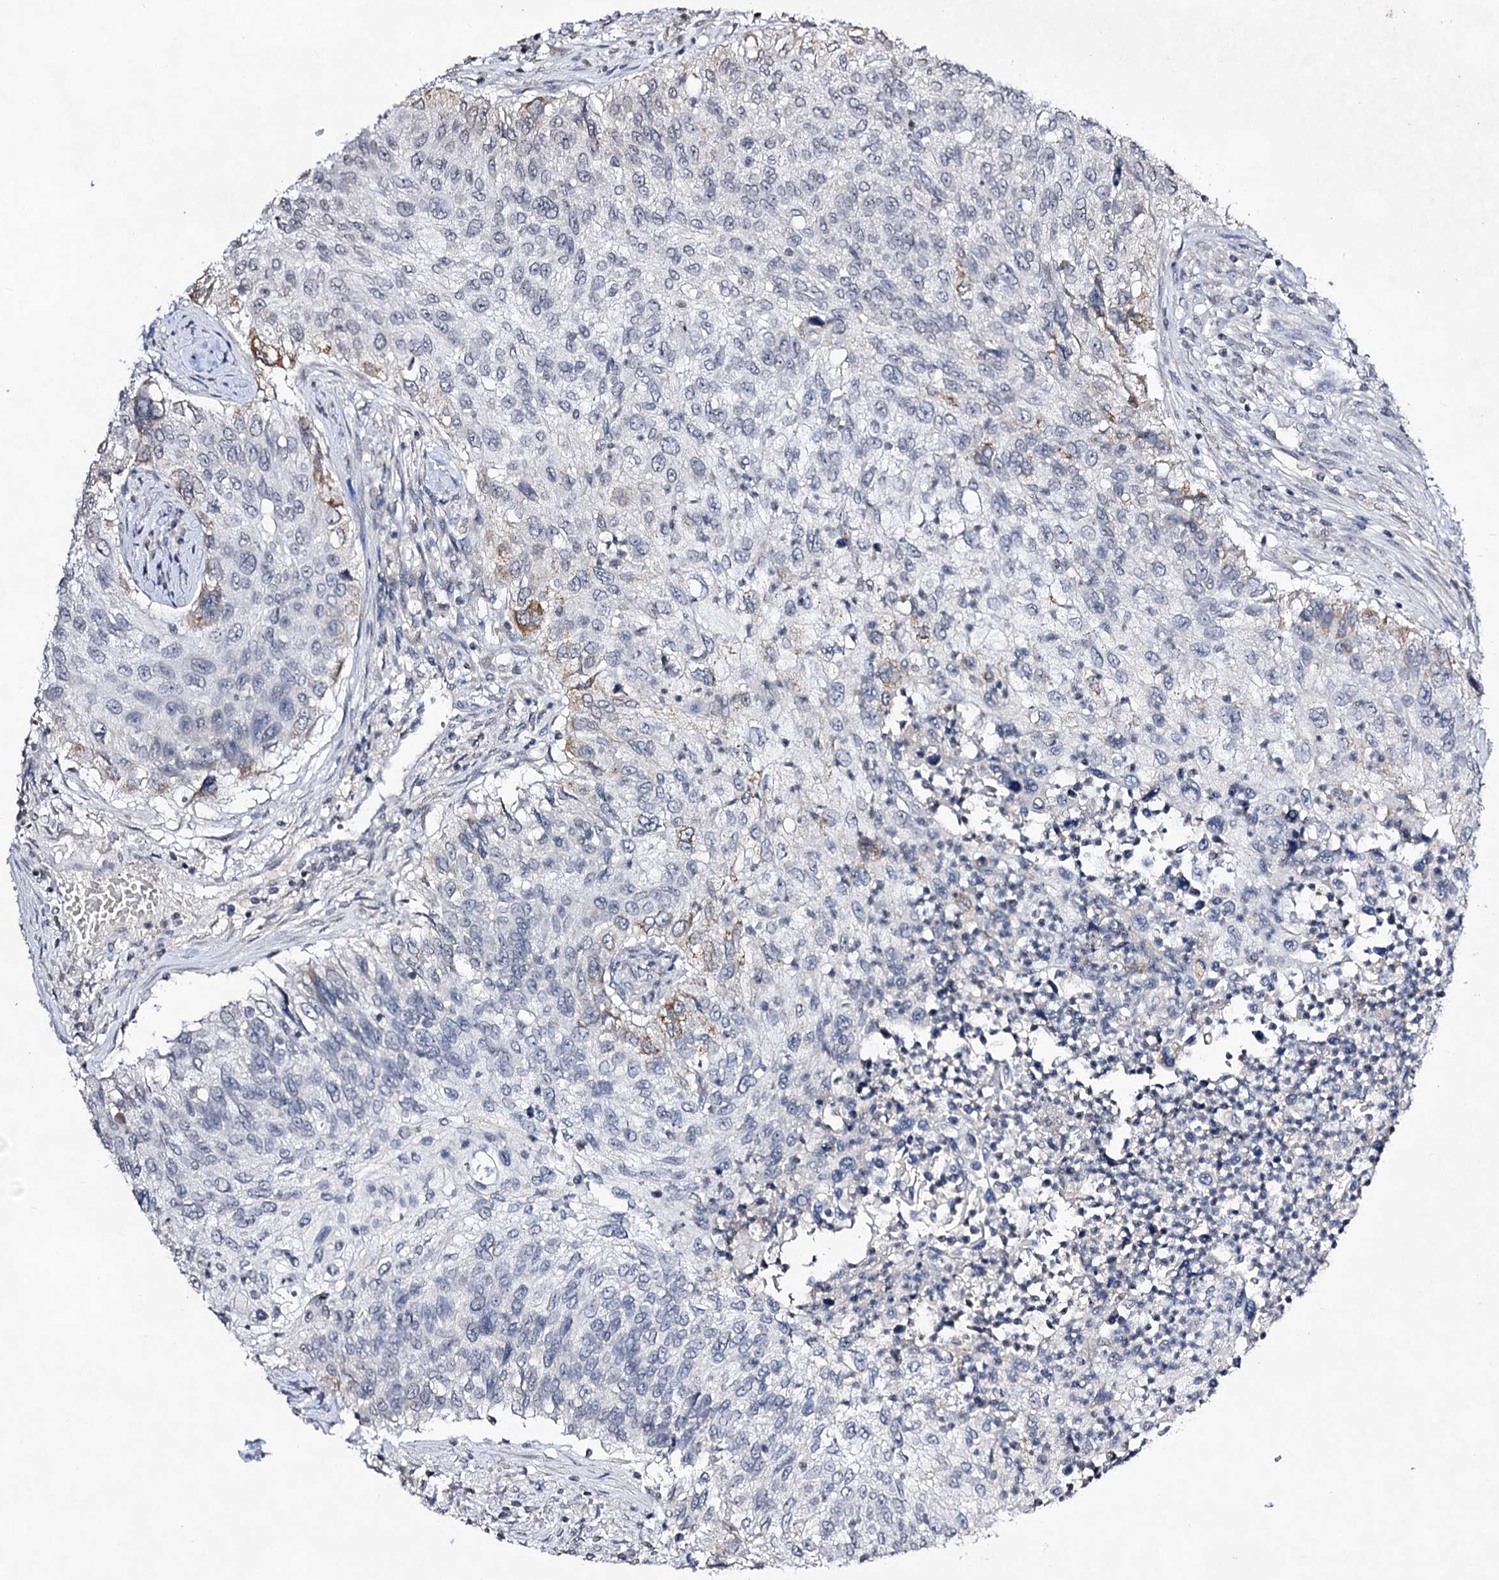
{"staining": {"intensity": "negative", "quantity": "none", "location": "none"}, "tissue": "urothelial cancer", "cell_type": "Tumor cells", "image_type": "cancer", "snomed": [{"axis": "morphology", "description": "Urothelial carcinoma, High grade"}, {"axis": "topography", "description": "Urinary bladder"}], "caption": "Tumor cells are negative for protein expression in human urothelial cancer.", "gene": "PLIN1", "patient": {"sex": "female", "age": 60}}